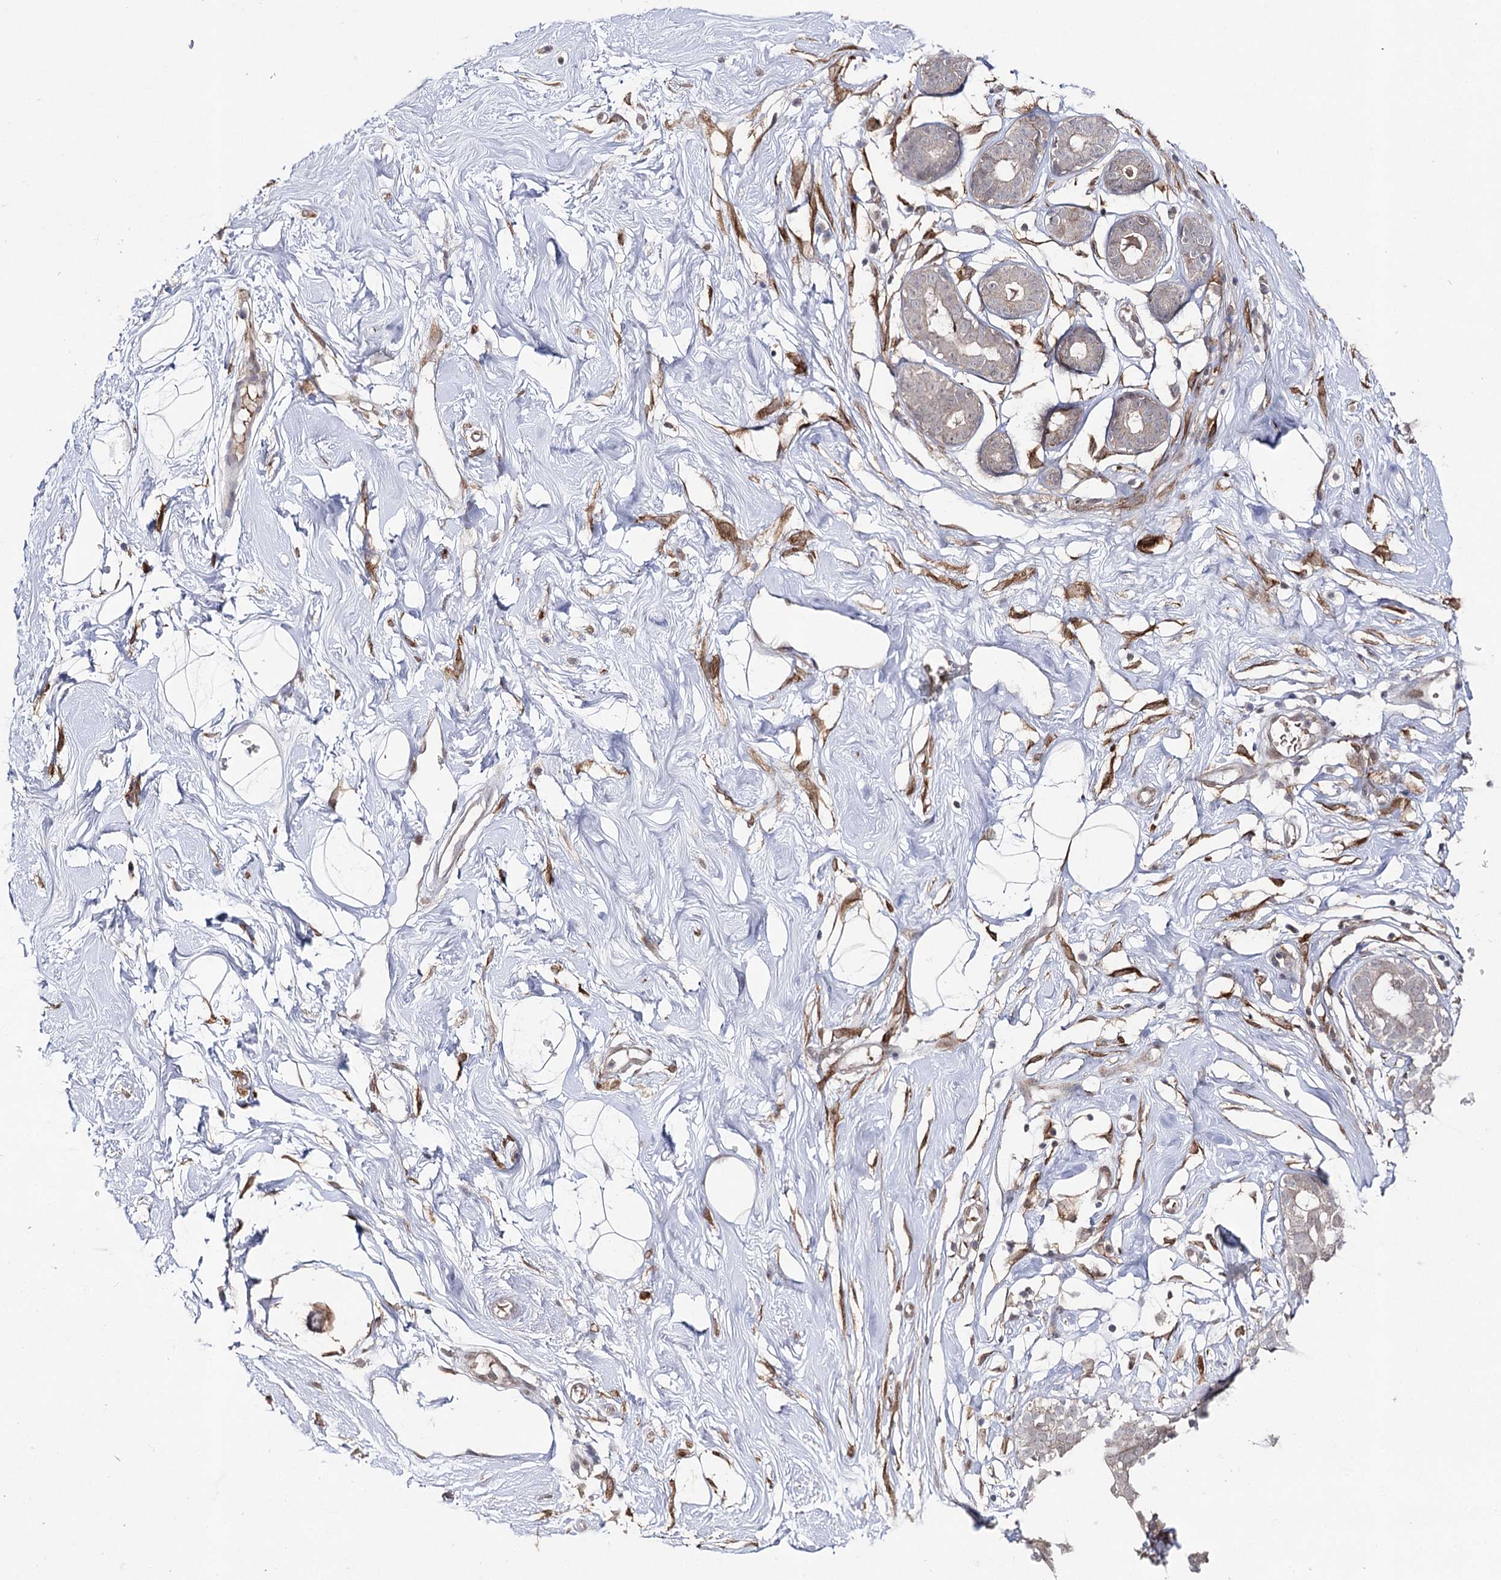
{"staining": {"intensity": "negative", "quantity": "none", "location": "none"}, "tissue": "breast", "cell_type": "Adipocytes", "image_type": "normal", "snomed": [{"axis": "morphology", "description": "Normal tissue, NOS"}, {"axis": "morphology", "description": "Adenoma, NOS"}, {"axis": "topography", "description": "Breast"}], "caption": "The histopathology image exhibits no significant staining in adipocytes of breast. (DAB immunohistochemistry visualized using brightfield microscopy, high magnification).", "gene": "HSD11B2", "patient": {"sex": "female", "age": 23}}